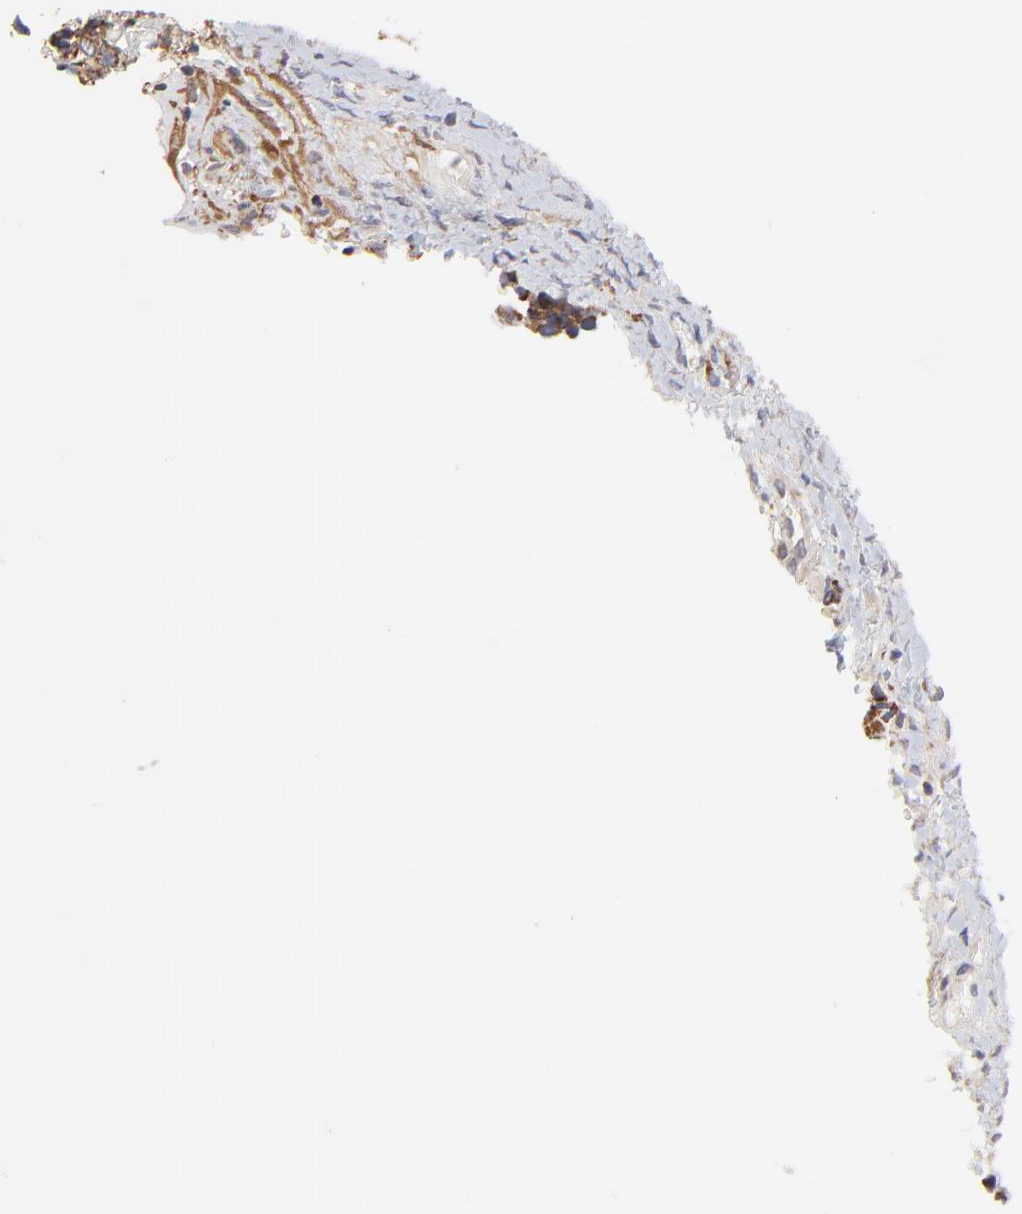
{"staining": {"intensity": "moderate", "quantity": ">75%", "location": "cytoplasmic/membranous"}, "tissue": "ovarian cancer", "cell_type": "Tumor cells", "image_type": "cancer", "snomed": [{"axis": "morphology", "description": "Cystadenocarcinoma, serous, NOS"}, {"axis": "topography", "description": "Ovary"}], "caption": "The immunohistochemical stain labels moderate cytoplasmic/membranous expression in tumor cells of ovarian serous cystadenocarcinoma tissue. (IHC, brightfield microscopy, high magnification).", "gene": "ZNF550", "patient": {"sex": "female", "age": 77}}